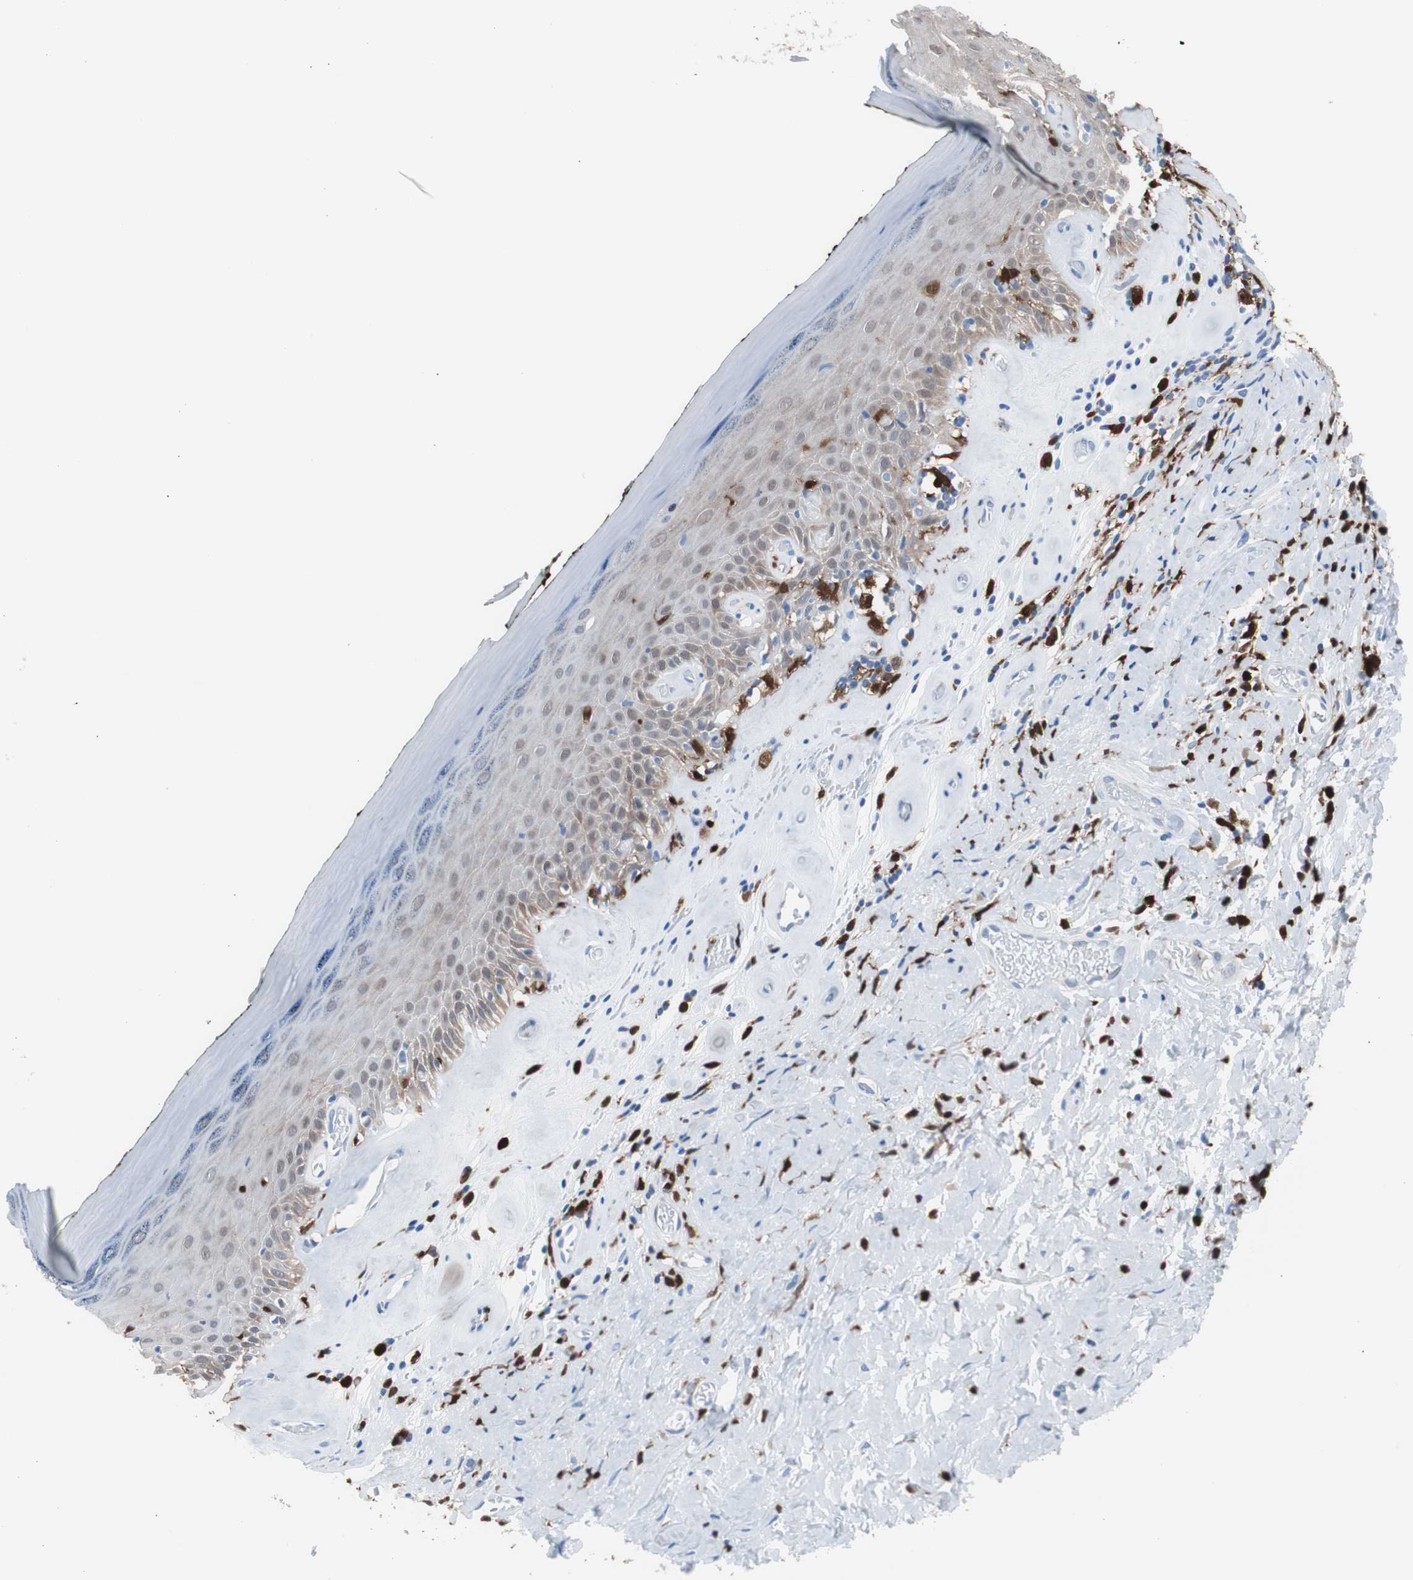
{"staining": {"intensity": "moderate", "quantity": "25%-75%", "location": "cytoplasmic/membranous"}, "tissue": "skin", "cell_type": "Epidermal cells", "image_type": "normal", "snomed": [{"axis": "morphology", "description": "Normal tissue, NOS"}, {"axis": "morphology", "description": "Inflammation, NOS"}, {"axis": "topography", "description": "Vulva"}], "caption": "Immunohistochemistry (IHC) of benign human skin shows medium levels of moderate cytoplasmic/membranous staining in approximately 25%-75% of epidermal cells.", "gene": "SYK", "patient": {"sex": "female", "age": 84}}